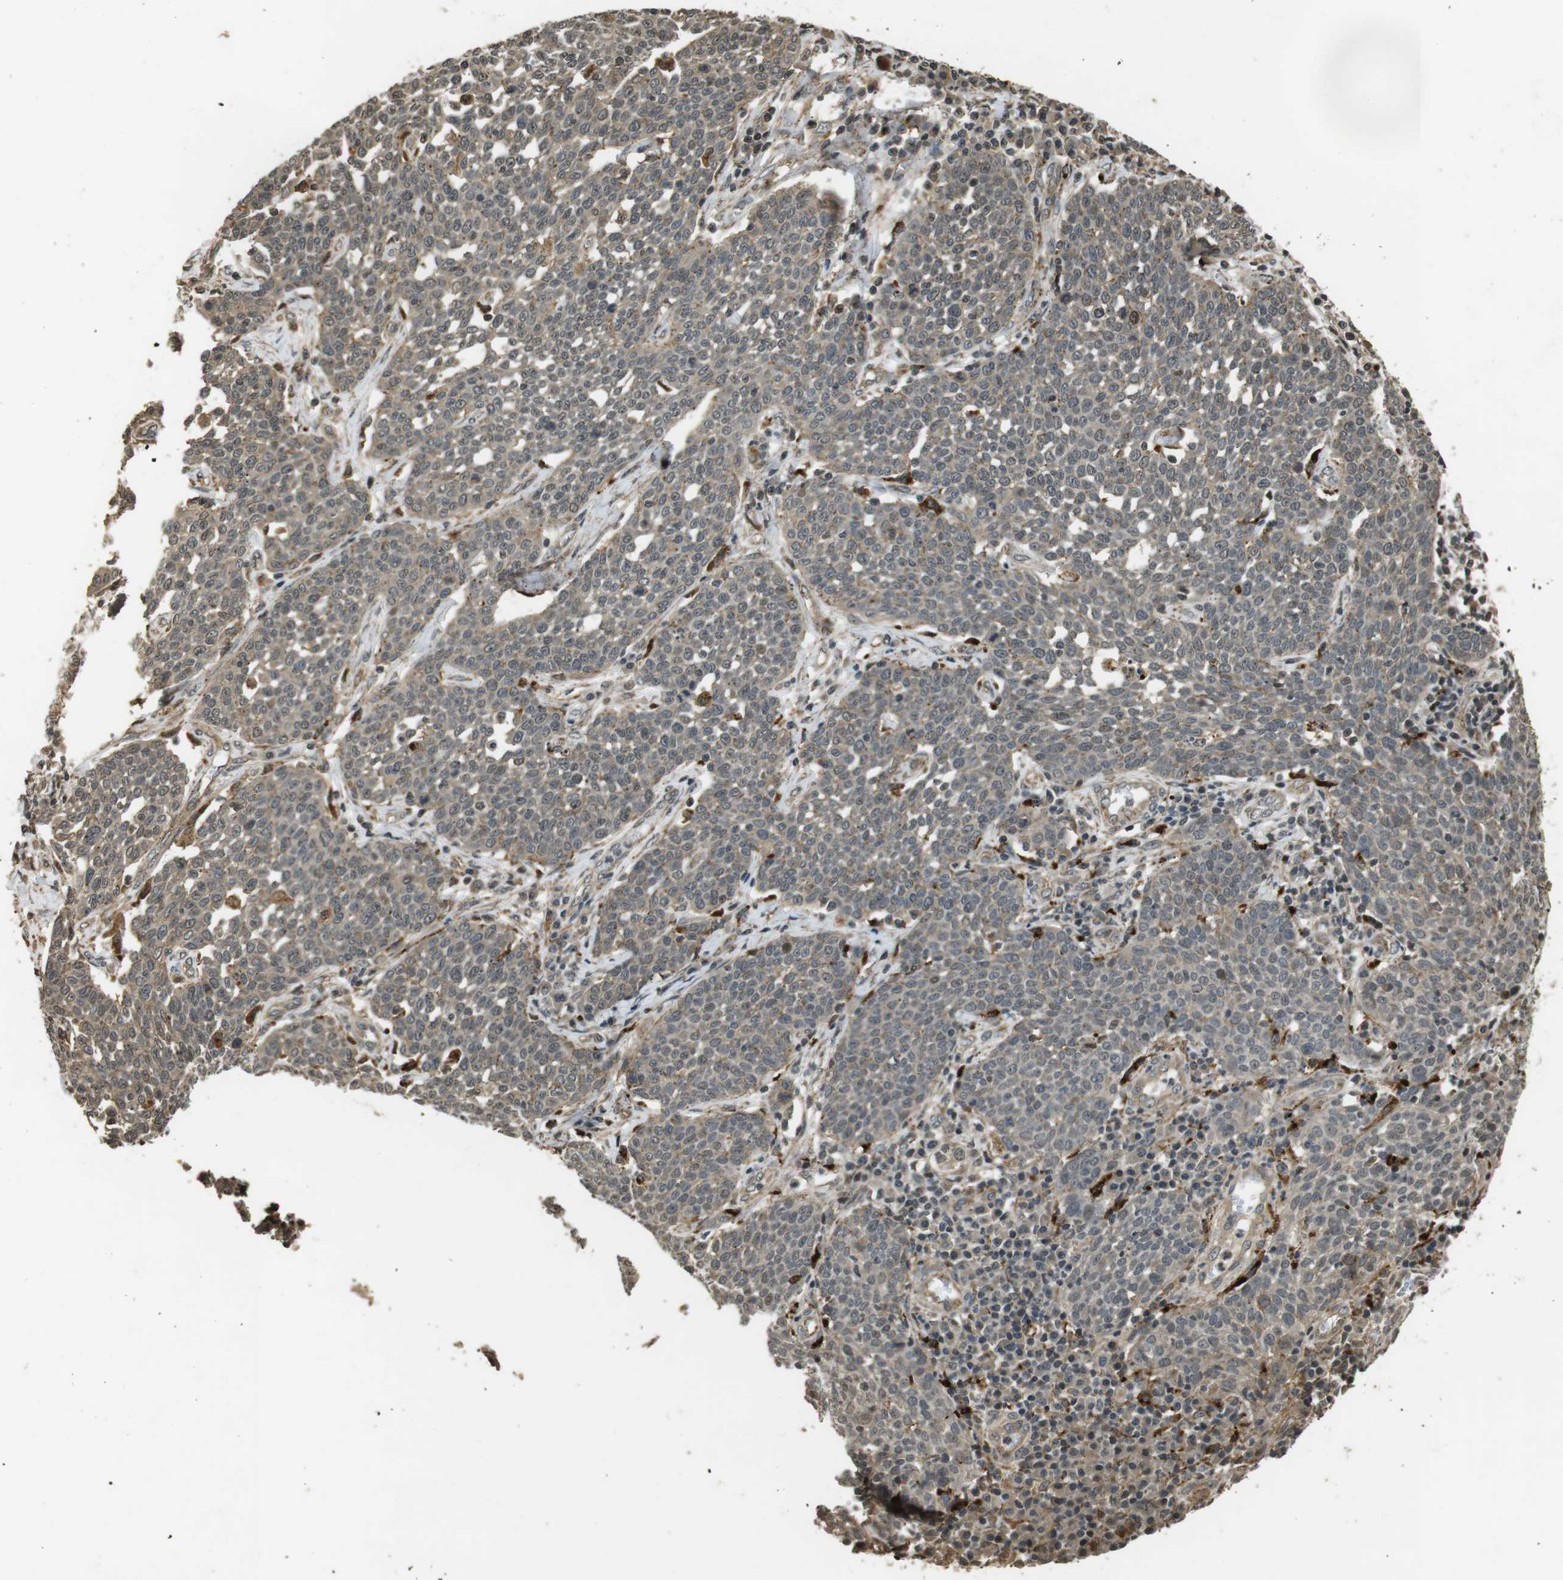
{"staining": {"intensity": "weak", "quantity": ">75%", "location": "cytoplasmic/membranous"}, "tissue": "cervical cancer", "cell_type": "Tumor cells", "image_type": "cancer", "snomed": [{"axis": "morphology", "description": "Squamous cell carcinoma, NOS"}, {"axis": "topography", "description": "Cervix"}], "caption": "This is an image of IHC staining of squamous cell carcinoma (cervical), which shows weak positivity in the cytoplasmic/membranous of tumor cells.", "gene": "FZD10", "patient": {"sex": "female", "age": 34}}